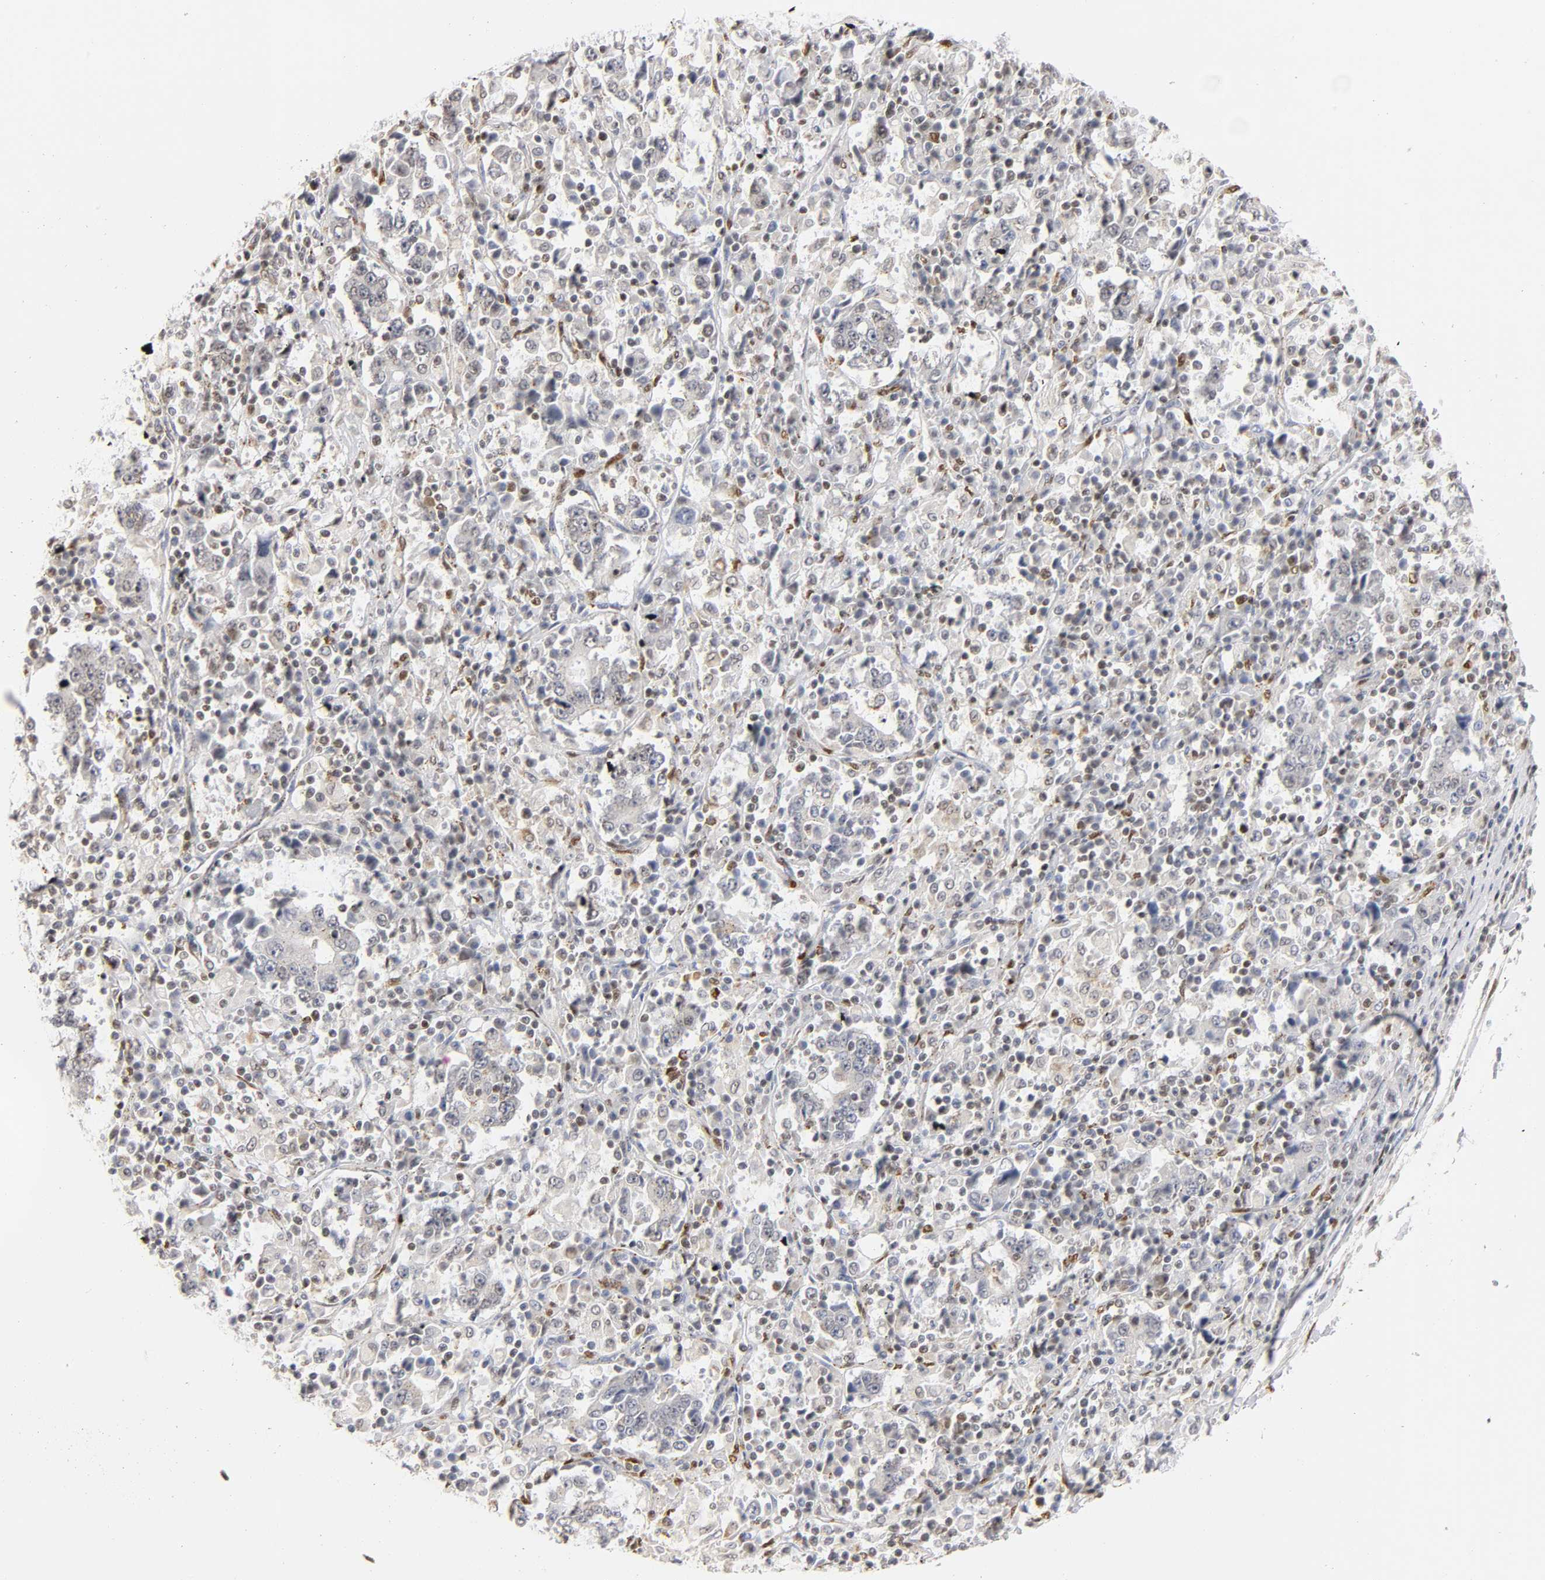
{"staining": {"intensity": "negative", "quantity": "none", "location": "none"}, "tissue": "stomach cancer", "cell_type": "Tumor cells", "image_type": "cancer", "snomed": [{"axis": "morphology", "description": "Normal tissue, NOS"}, {"axis": "morphology", "description": "Adenocarcinoma, NOS"}, {"axis": "topography", "description": "Stomach, upper"}, {"axis": "topography", "description": "Stomach"}], "caption": "Micrograph shows no protein expression in tumor cells of adenocarcinoma (stomach) tissue.", "gene": "RUNX1", "patient": {"sex": "male", "age": 59}}